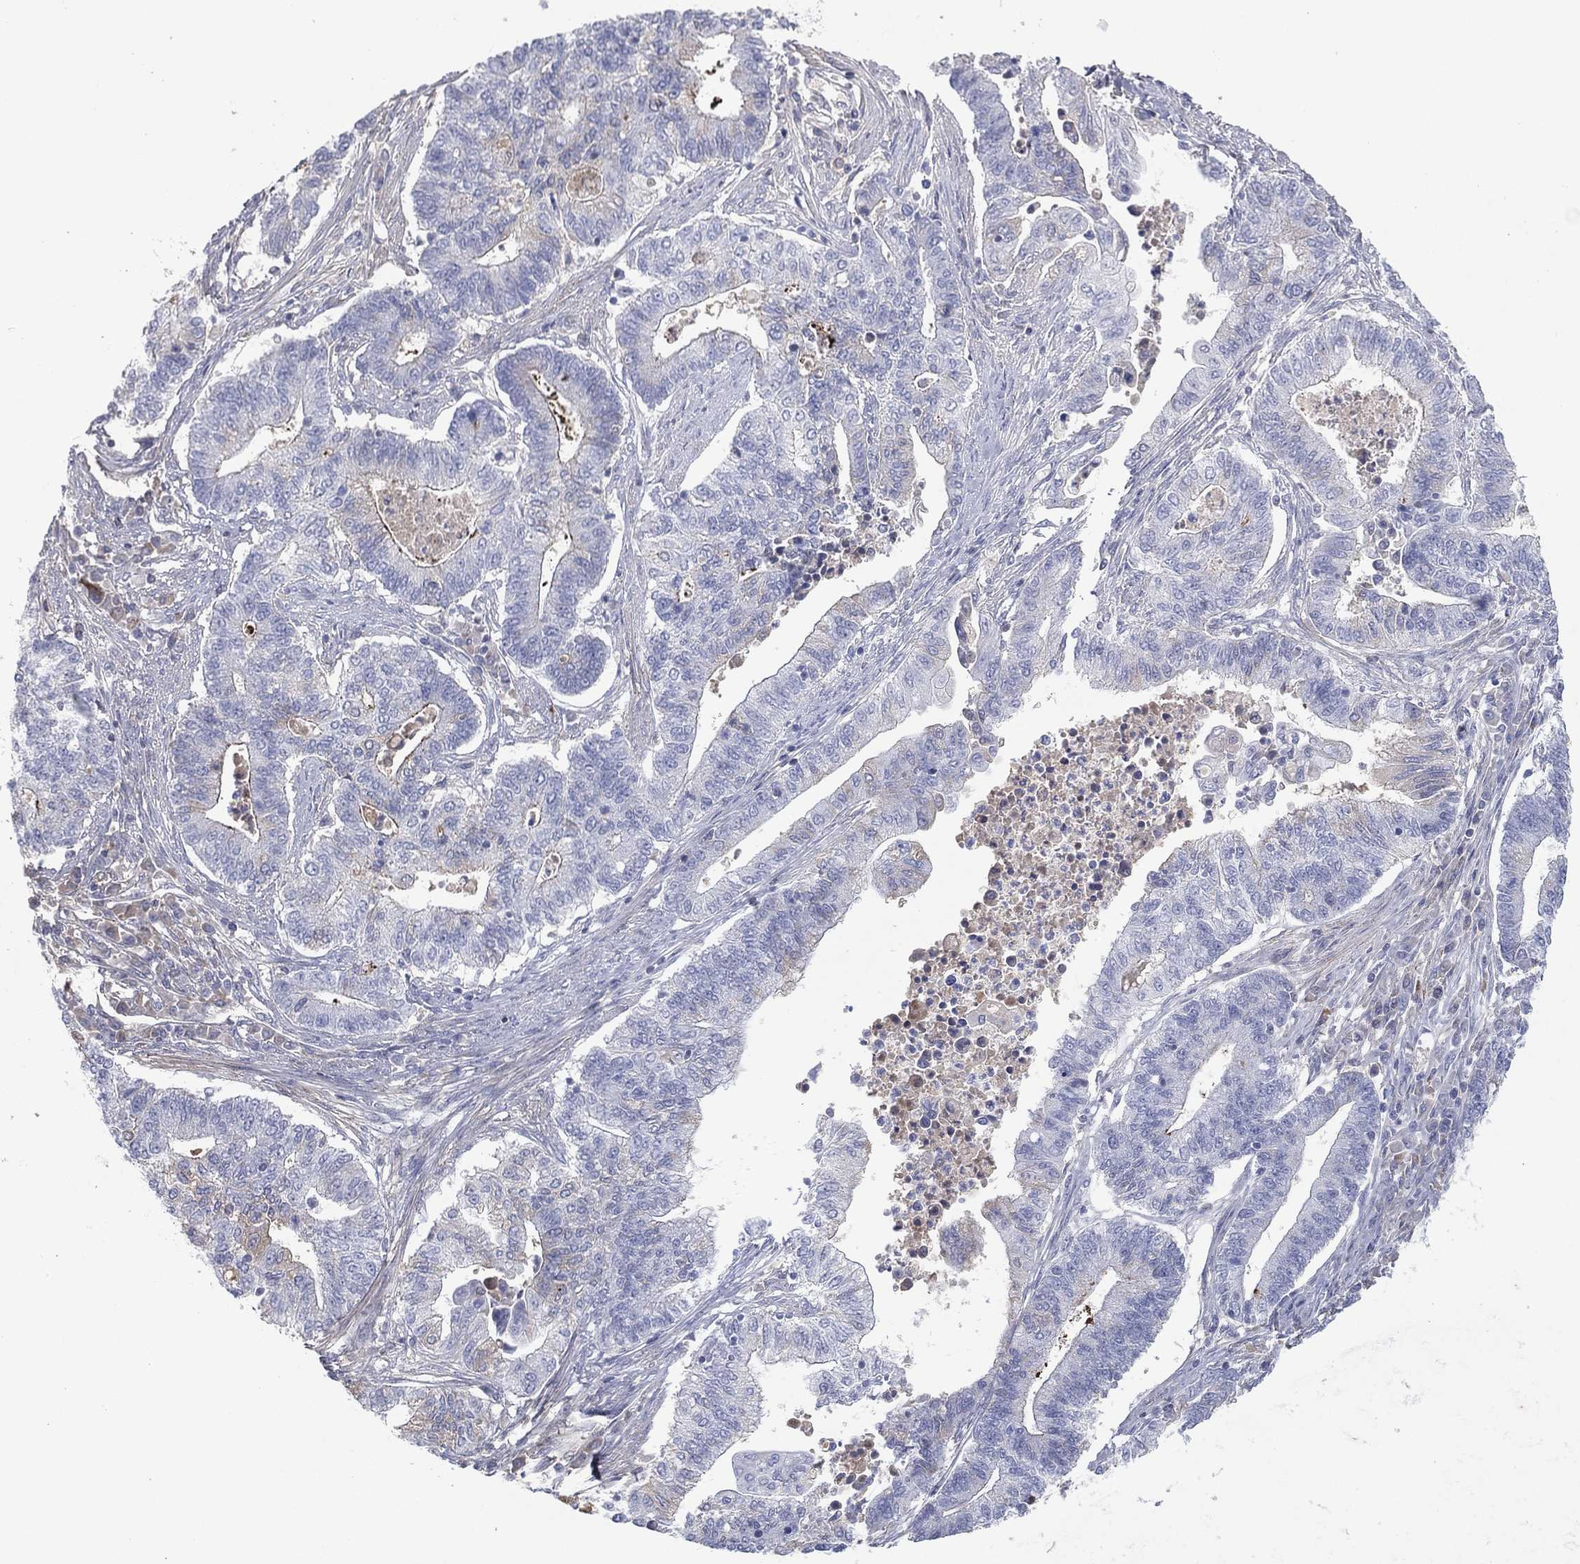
{"staining": {"intensity": "negative", "quantity": "none", "location": "none"}, "tissue": "endometrial cancer", "cell_type": "Tumor cells", "image_type": "cancer", "snomed": [{"axis": "morphology", "description": "Adenocarcinoma, NOS"}, {"axis": "topography", "description": "Uterus"}, {"axis": "topography", "description": "Endometrium"}], "caption": "The immunohistochemistry (IHC) histopathology image has no significant staining in tumor cells of endometrial cancer tissue. (DAB (3,3'-diaminobenzidine) immunohistochemistry (IHC) with hematoxylin counter stain).", "gene": "CPT1B", "patient": {"sex": "female", "age": 54}}